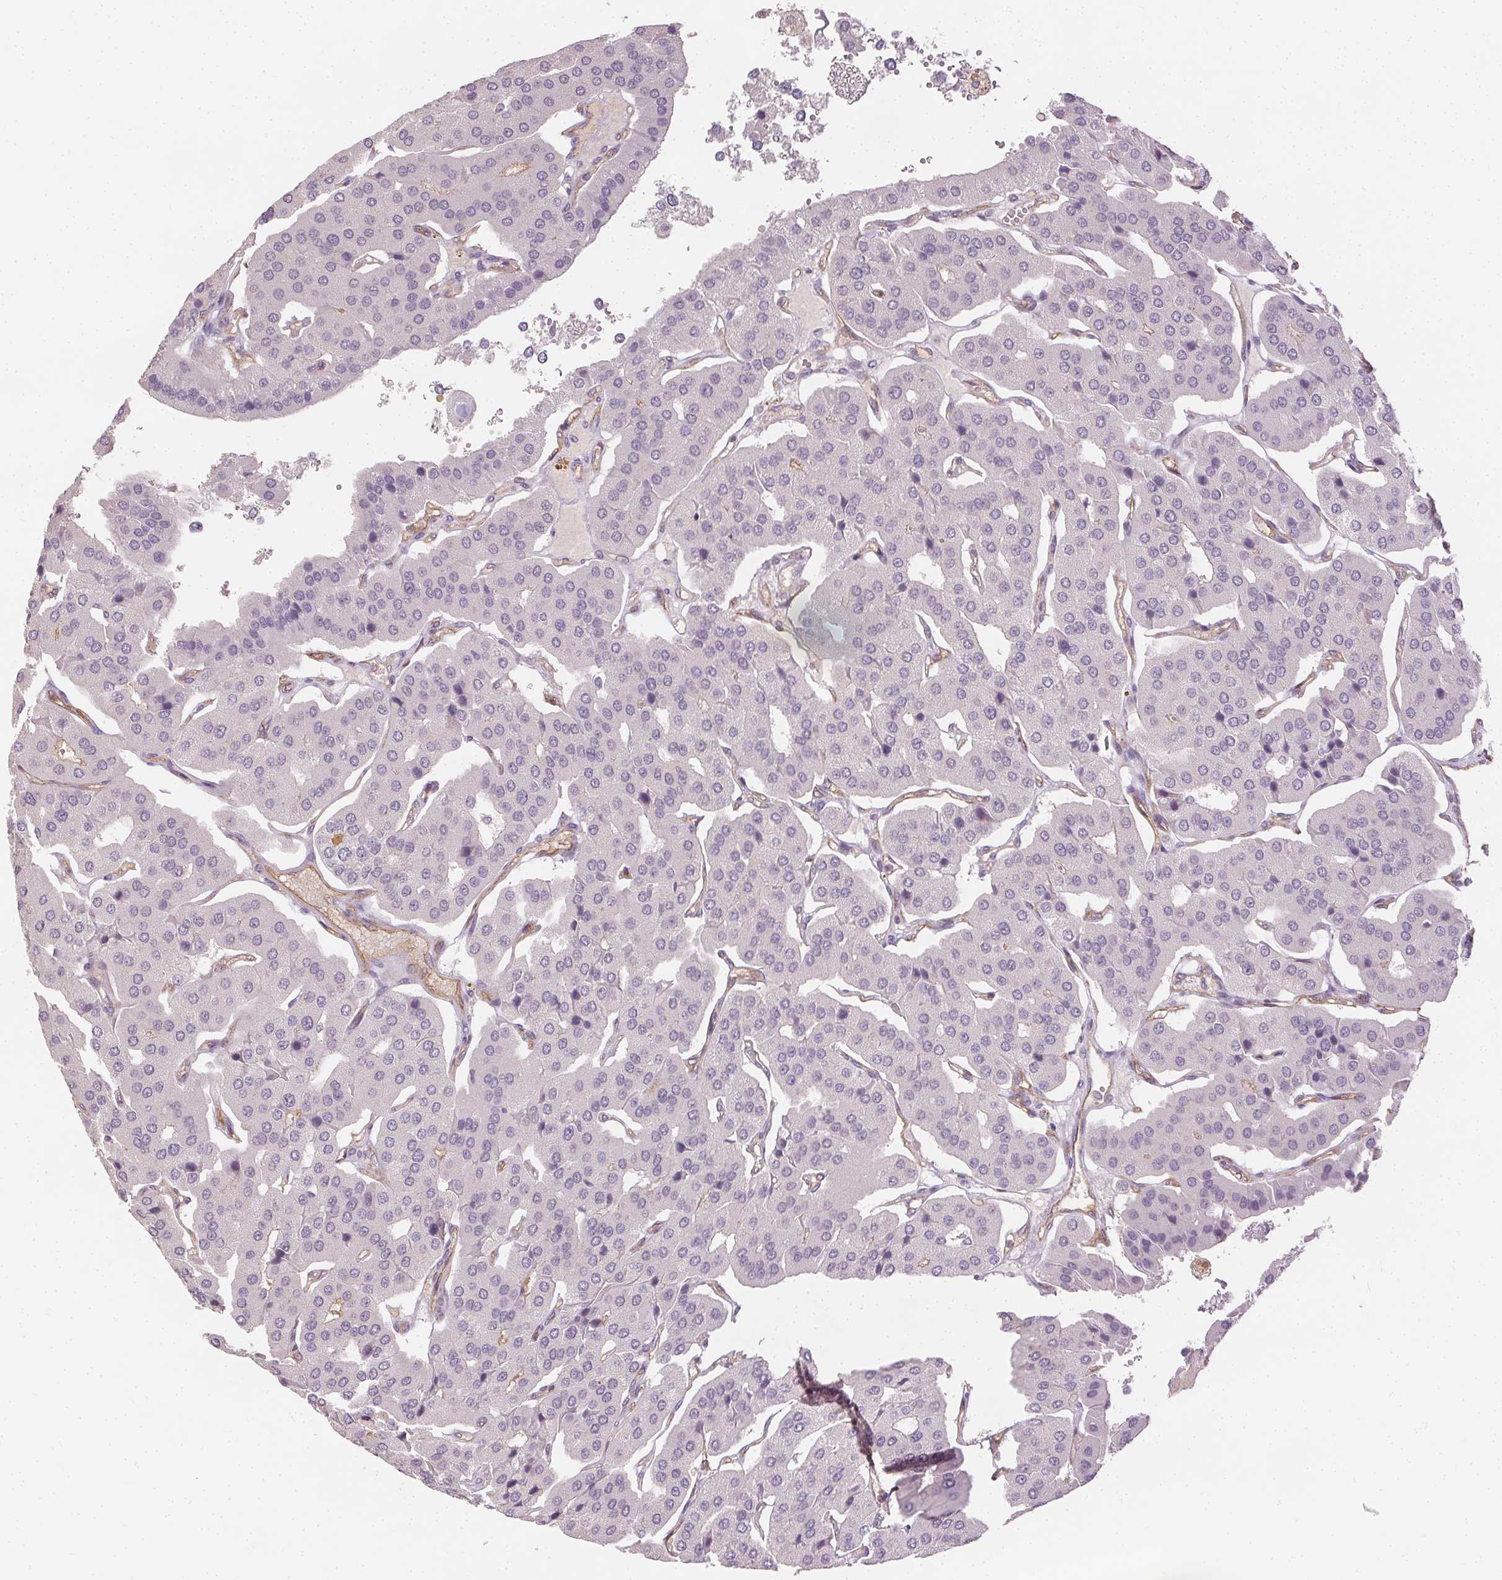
{"staining": {"intensity": "negative", "quantity": "none", "location": "none"}, "tissue": "parathyroid gland", "cell_type": "Glandular cells", "image_type": "normal", "snomed": [{"axis": "morphology", "description": "Normal tissue, NOS"}, {"axis": "morphology", "description": "Adenoma, NOS"}, {"axis": "topography", "description": "Parathyroid gland"}], "caption": "Immunohistochemistry (IHC) of benign parathyroid gland exhibits no staining in glandular cells. The staining is performed using DAB (3,3'-diaminobenzidine) brown chromogen with nuclei counter-stained in using hematoxylin.", "gene": "PODXL", "patient": {"sex": "female", "age": 86}}